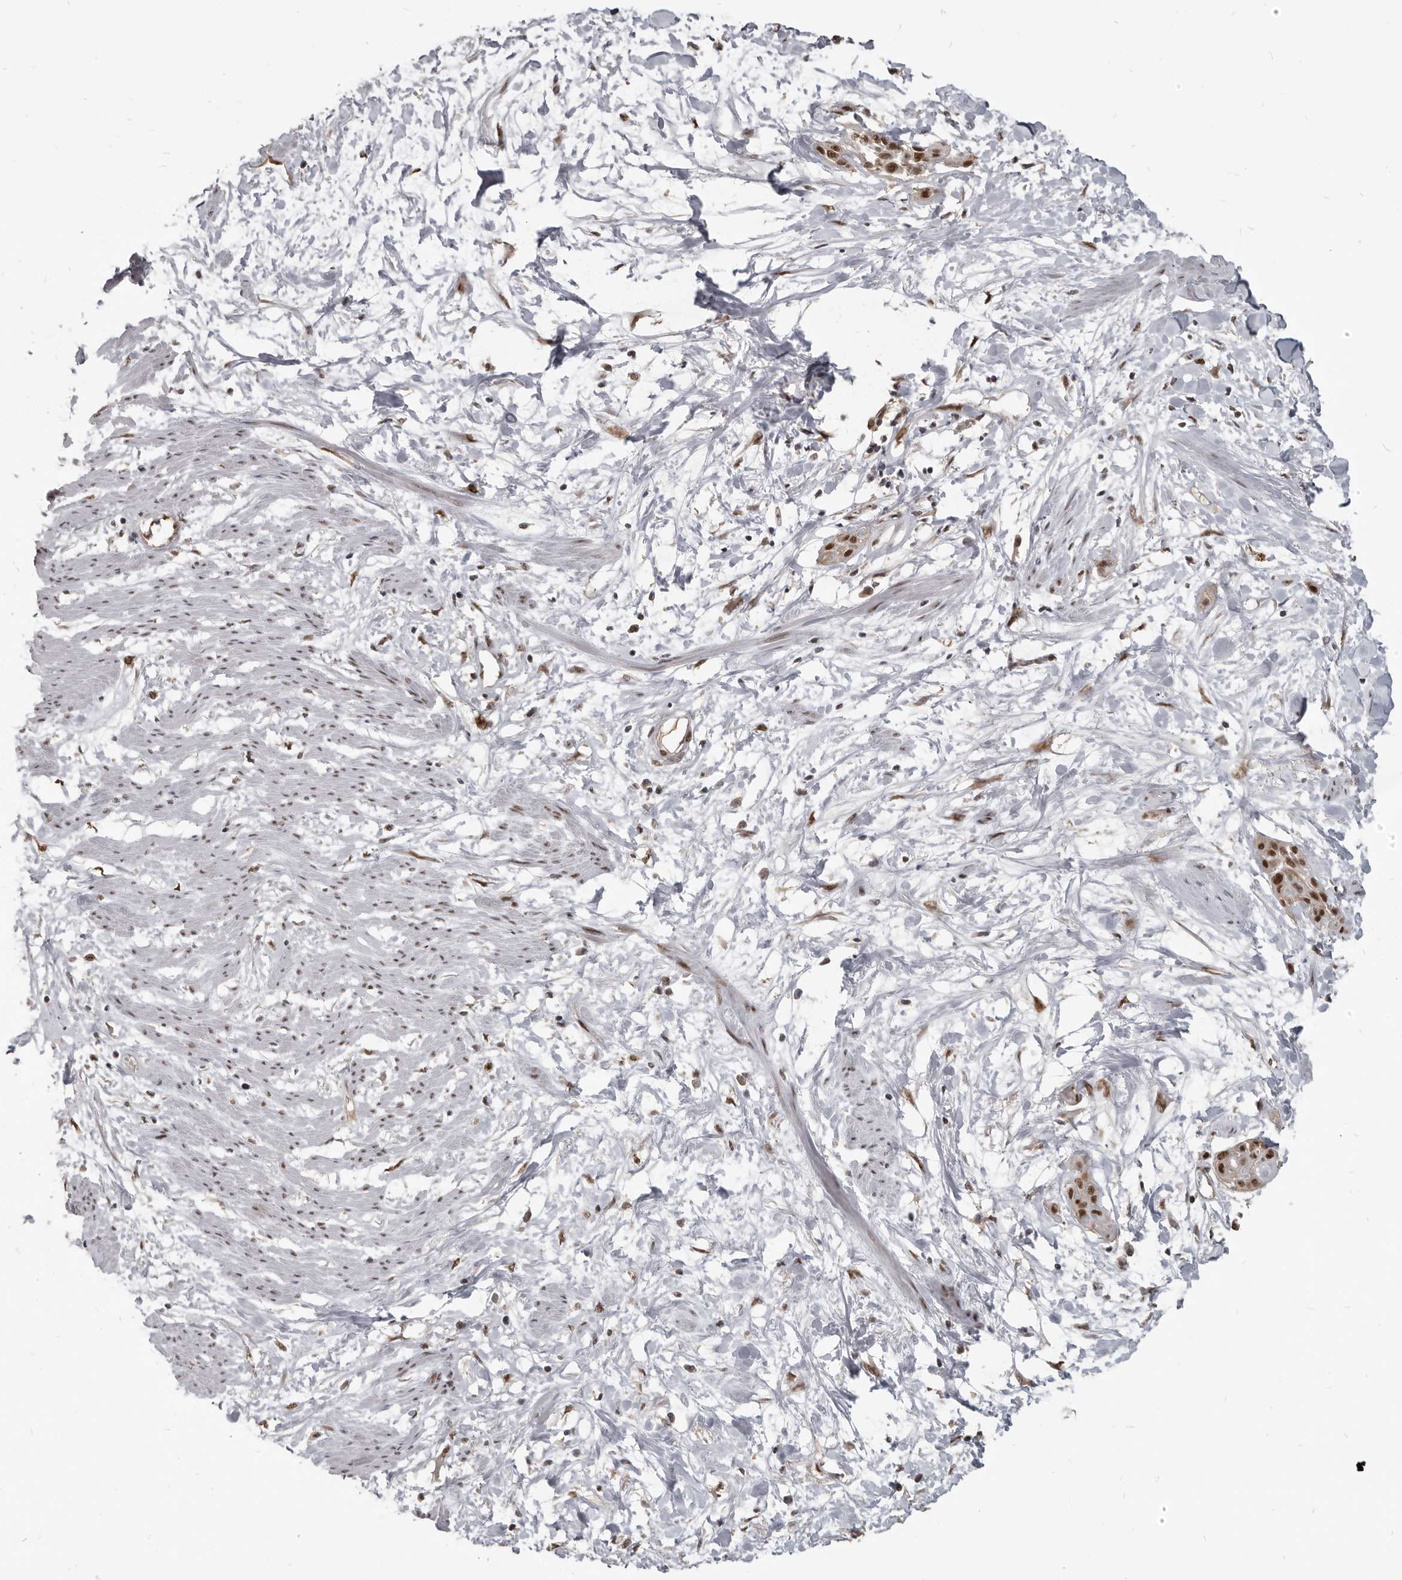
{"staining": {"intensity": "moderate", "quantity": ">75%", "location": "nuclear"}, "tissue": "cervical cancer", "cell_type": "Tumor cells", "image_type": "cancer", "snomed": [{"axis": "morphology", "description": "Squamous cell carcinoma, NOS"}, {"axis": "topography", "description": "Cervix"}], "caption": "Cervical squamous cell carcinoma stained with DAB (3,3'-diaminobenzidine) immunohistochemistry displays medium levels of moderate nuclear staining in approximately >75% of tumor cells.", "gene": "ATF5", "patient": {"sex": "female", "age": 57}}